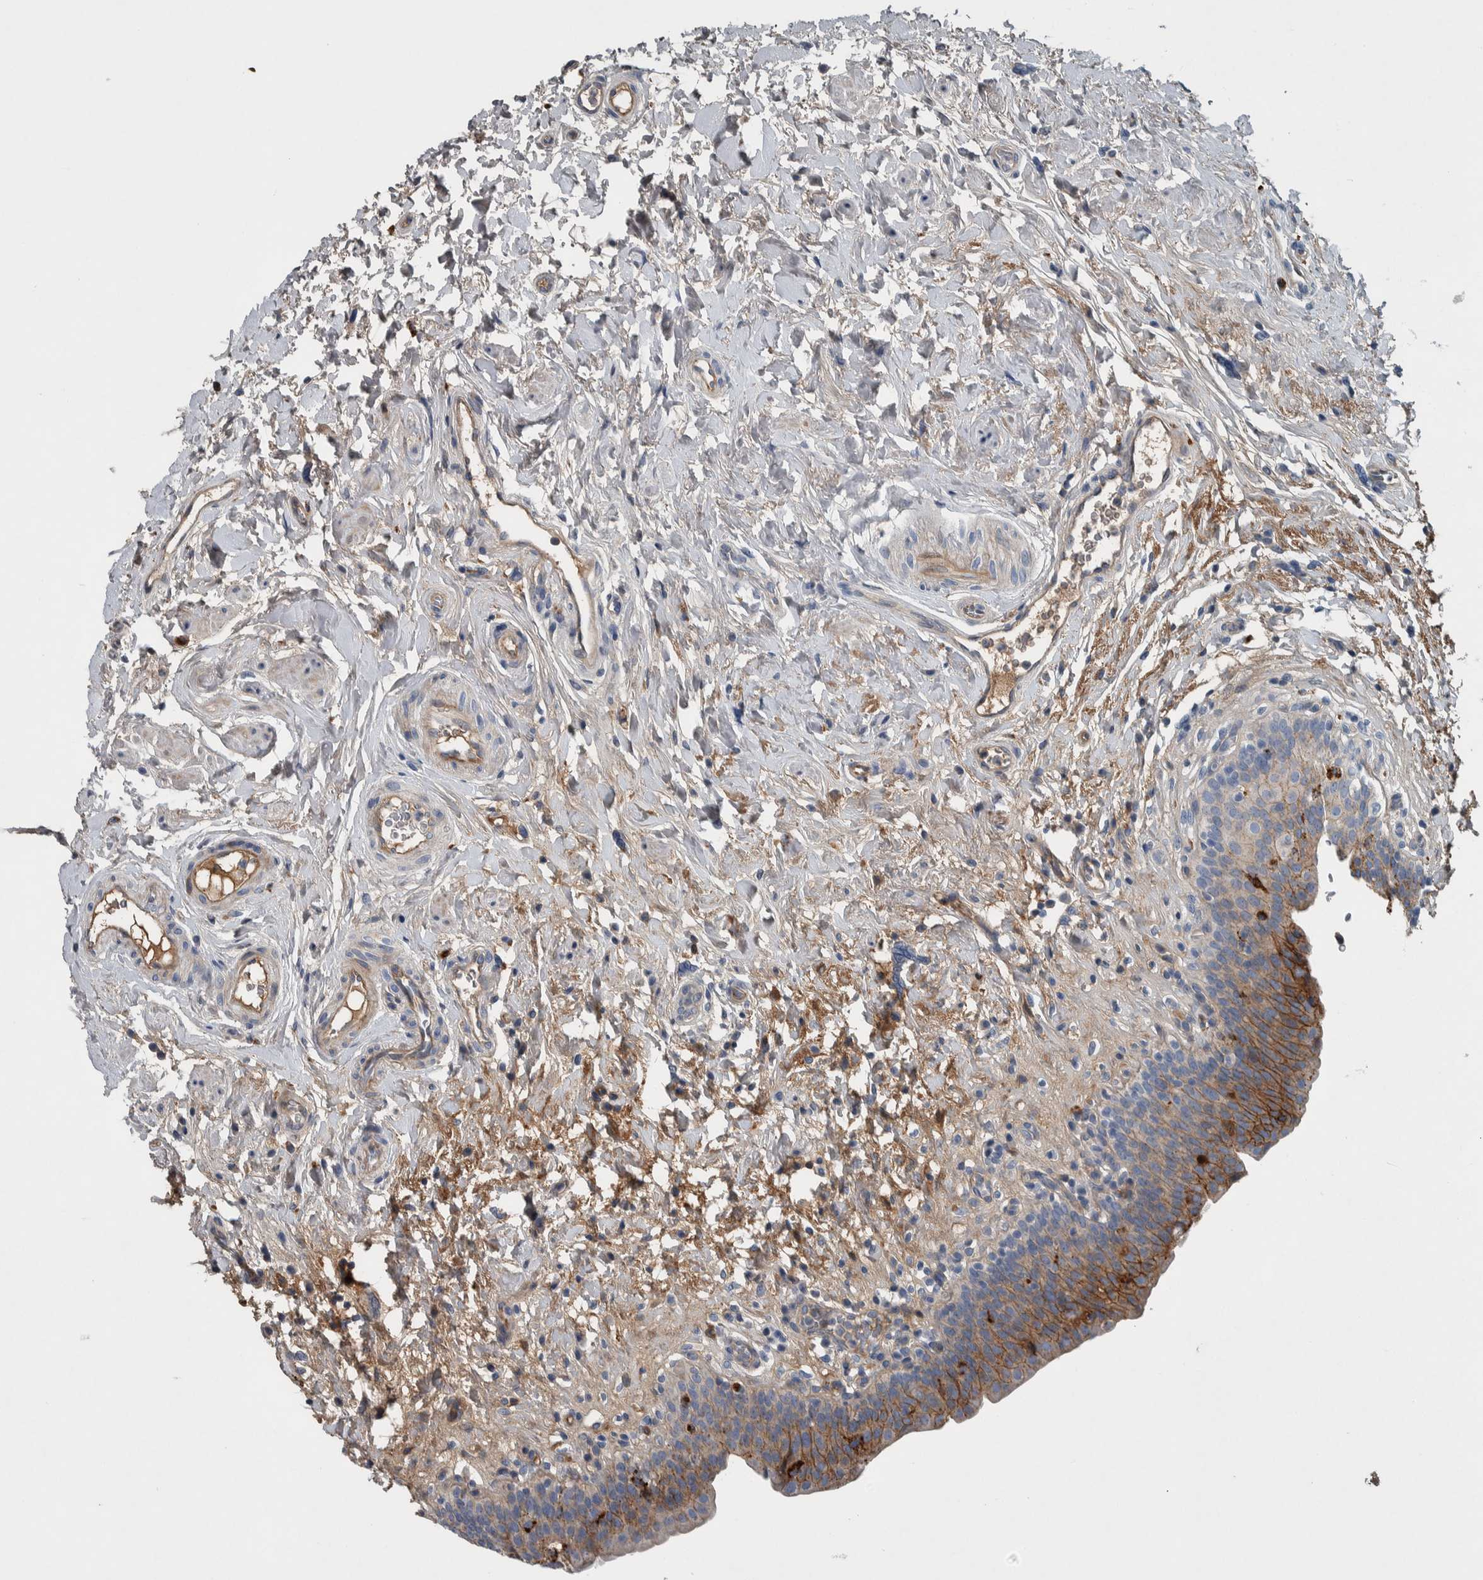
{"staining": {"intensity": "strong", "quantity": "25%-75%", "location": "cytoplasmic/membranous"}, "tissue": "urinary bladder", "cell_type": "Urothelial cells", "image_type": "normal", "snomed": [{"axis": "morphology", "description": "Normal tissue, NOS"}, {"axis": "topography", "description": "Urinary bladder"}], "caption": "A histopathology image of human urinary bladder stained for a protein displays strong cytoplasmic/membranous brown staining in urothelial cells.", "gene": "SERPINC1", "patient": {"sex": "male", "age": 83}}